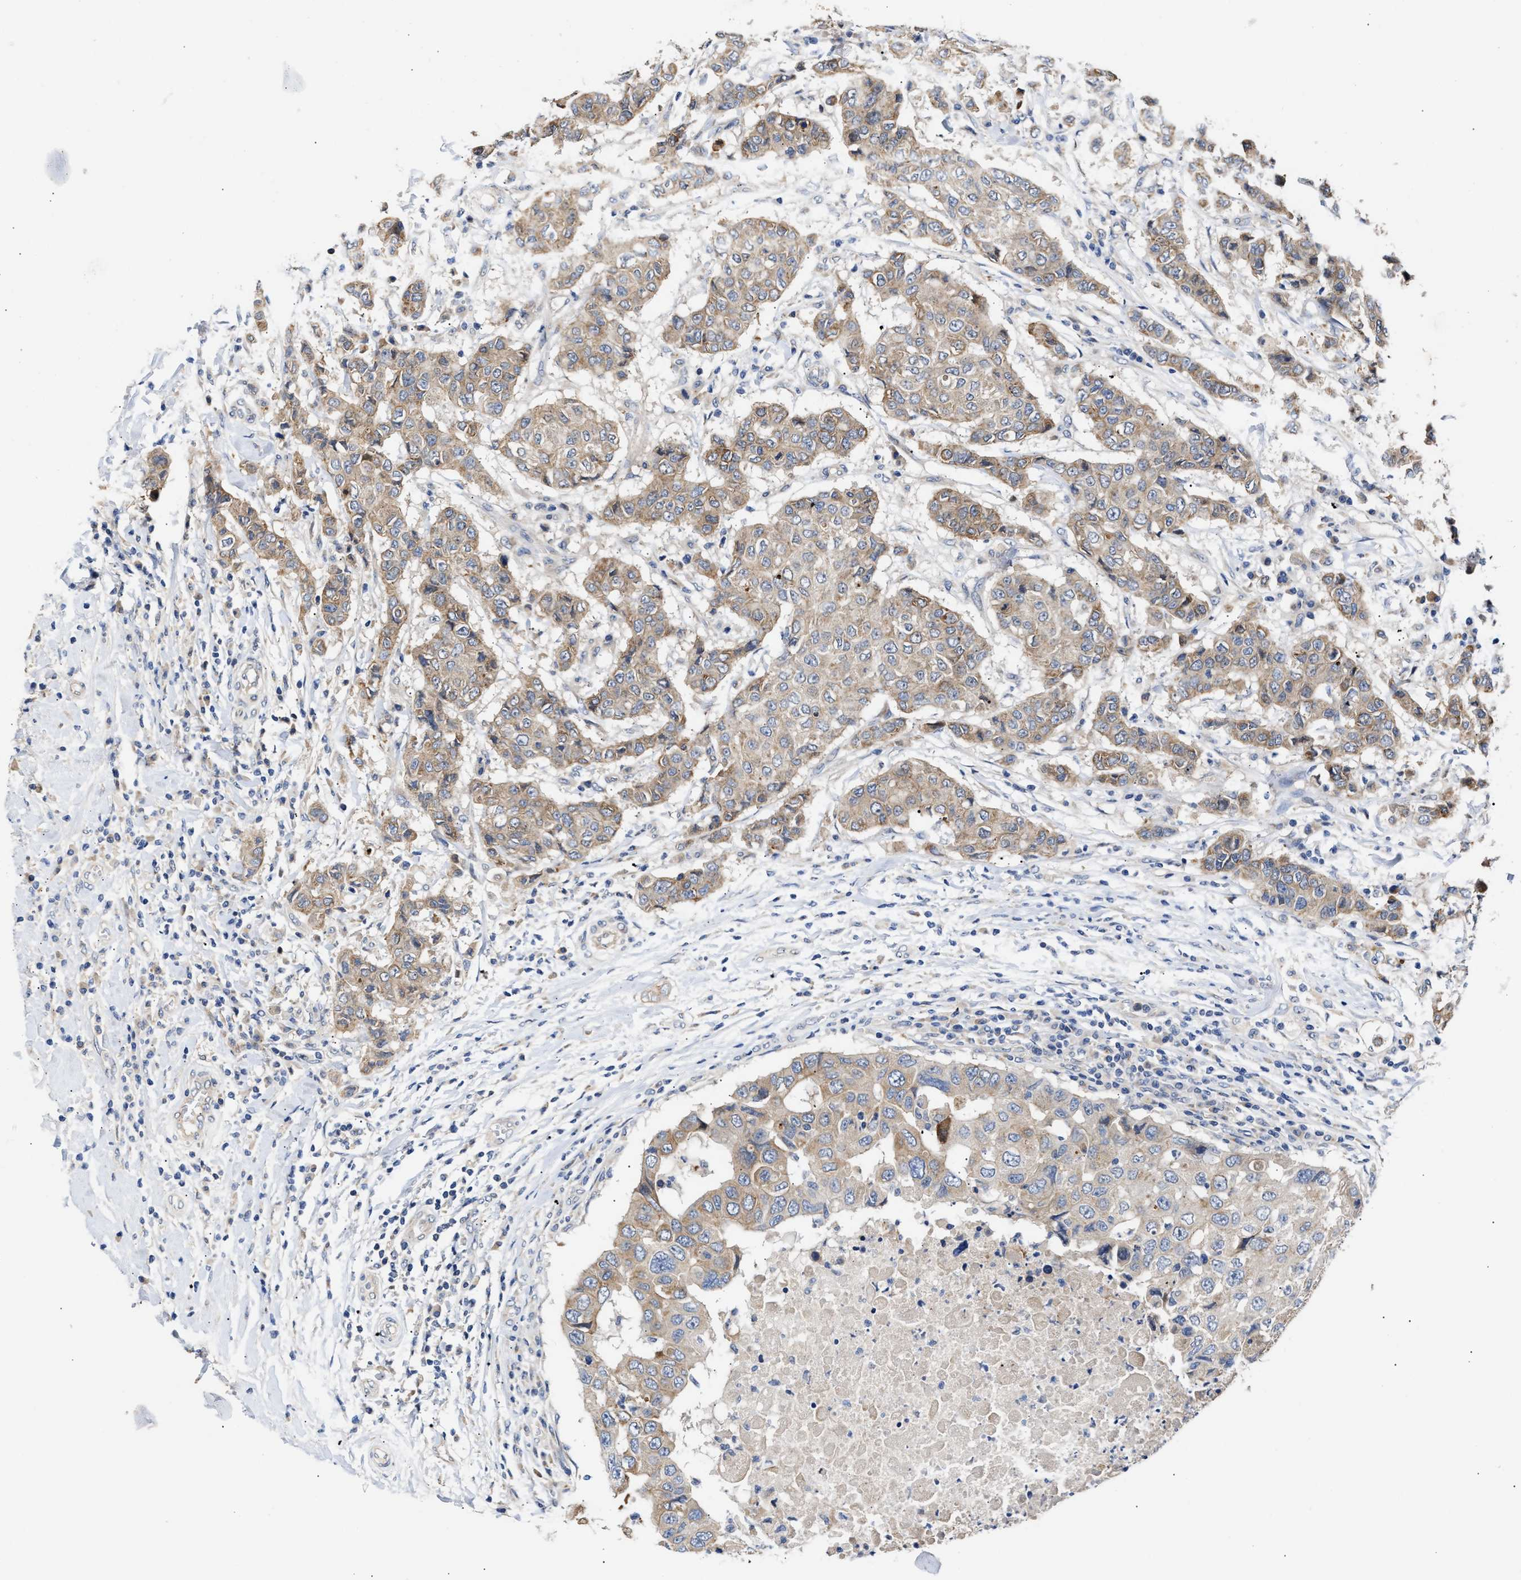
{"staining": {"intensity": "weak", "quantity": "25%-75%", "location": "cytoplasmic/membranous"}, "tissue": "breast cancer", "cell_type": "Tumor cells", "image_type": "cancer", "snomed": [{"axis": "morphology", "description": "Duct carcinoma"}, {"axis": "topography", "description": "Breast"}], "caption": "A histopathology image of human infiltrating ductal carcinoma (breast) stained for a protein exhibits weak cytoplasmic/membranous brown staining in tumor cells. Immunohistochemistry (ihc) stains the protein in brown and the nuclei are stained blue.", "gene": "CCDC146", "patient": {"sex": "female", "age": 27}}